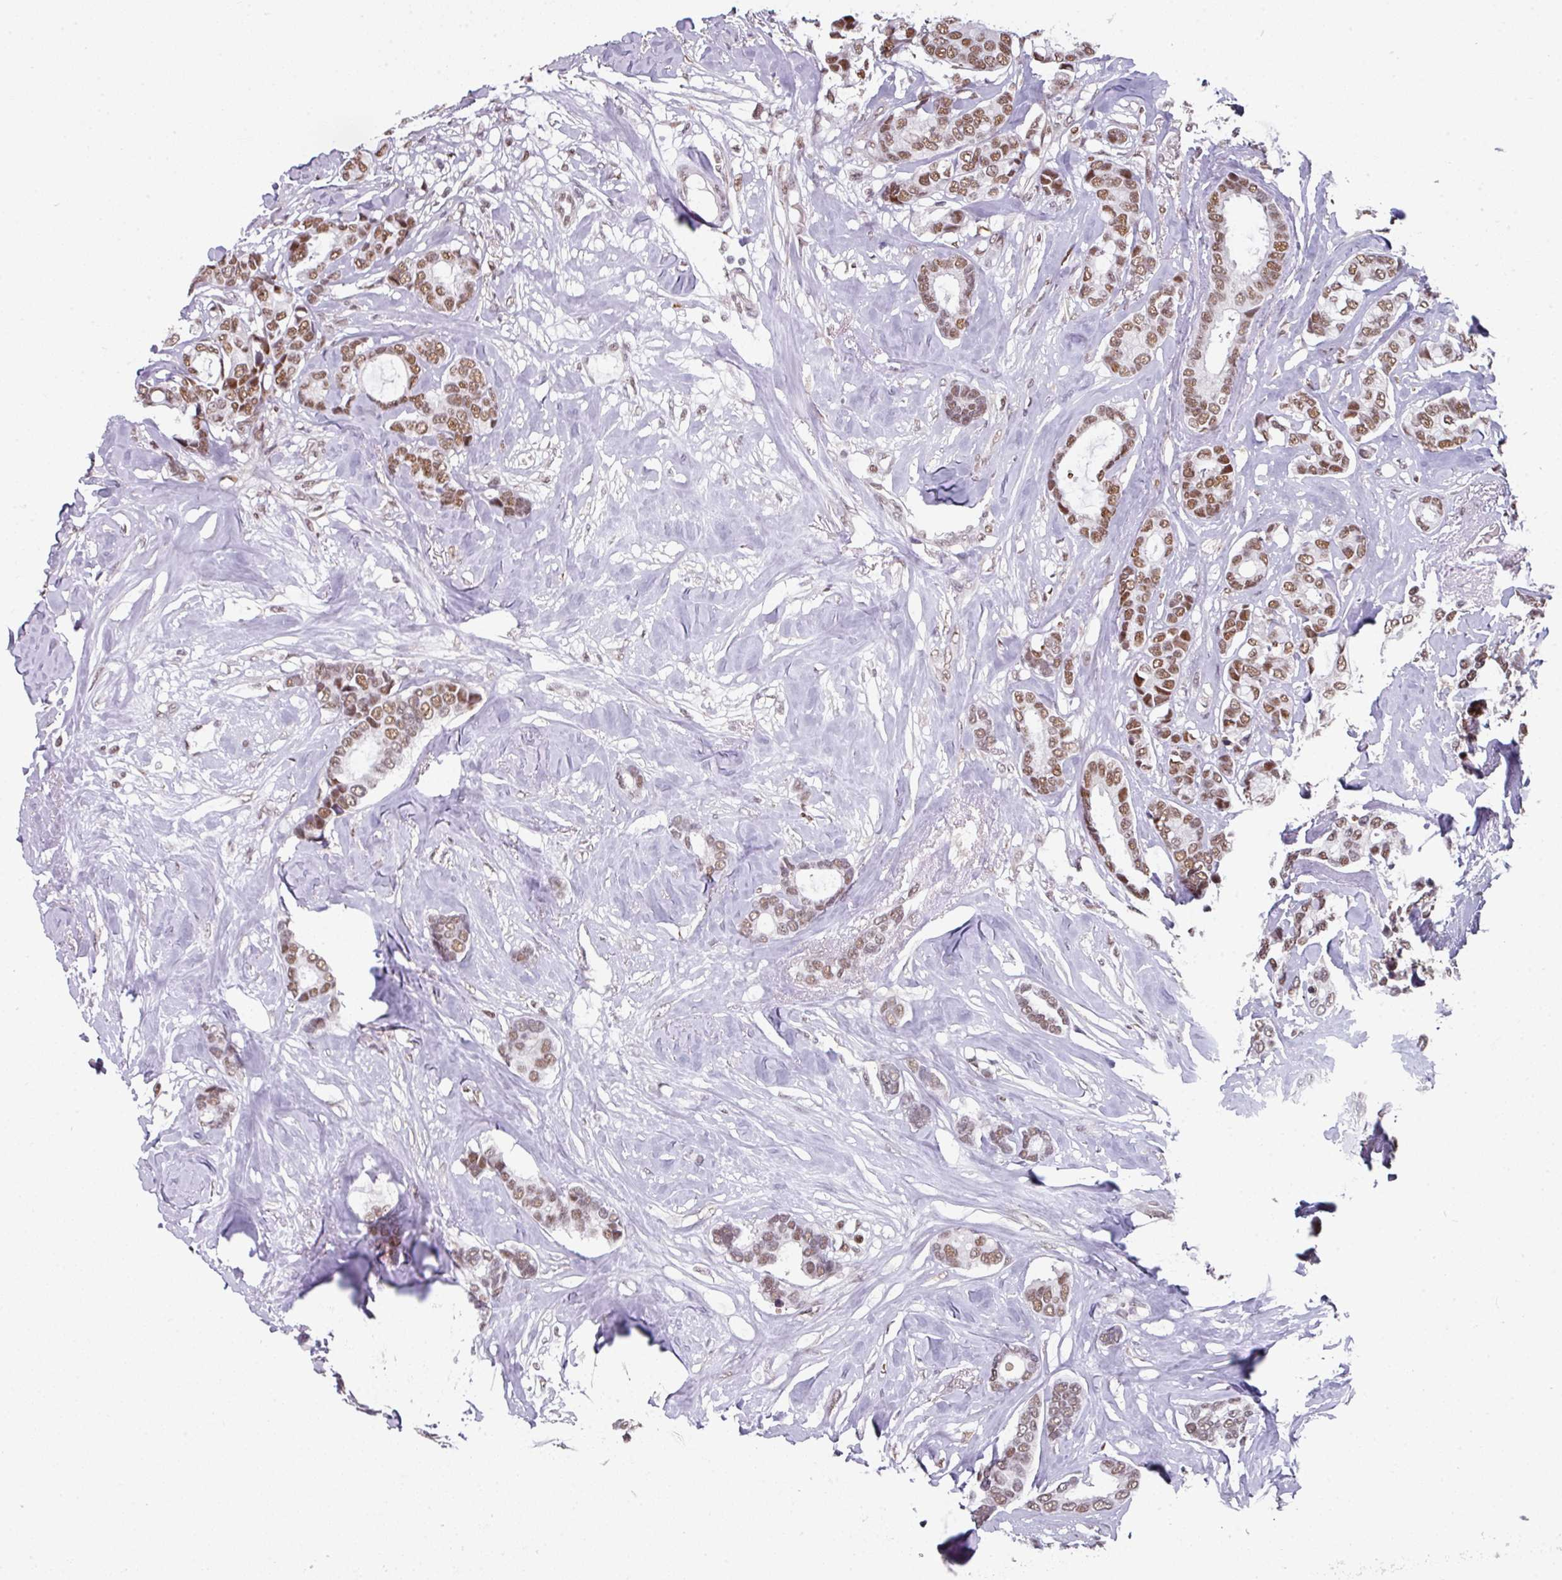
{"staining": {"intensity": "moderate", "quantity": ">75%", "location": "nuclear"}, "tissue": "breast cancer", "cell_type": "Tumor cells", "image_type": "cancer", "snomed": [{"axis": "morphology", "description": "Duct carcinoma"}, {"axis": "topography", "description": "Breast"}], "caption": "DAB immunohistochemical staining of breast cancer displays moderate nuclear protein expression in about >75% of tumor cells.", "gene": "RAD50", "patient": {"sex": "female", "age": 87}}